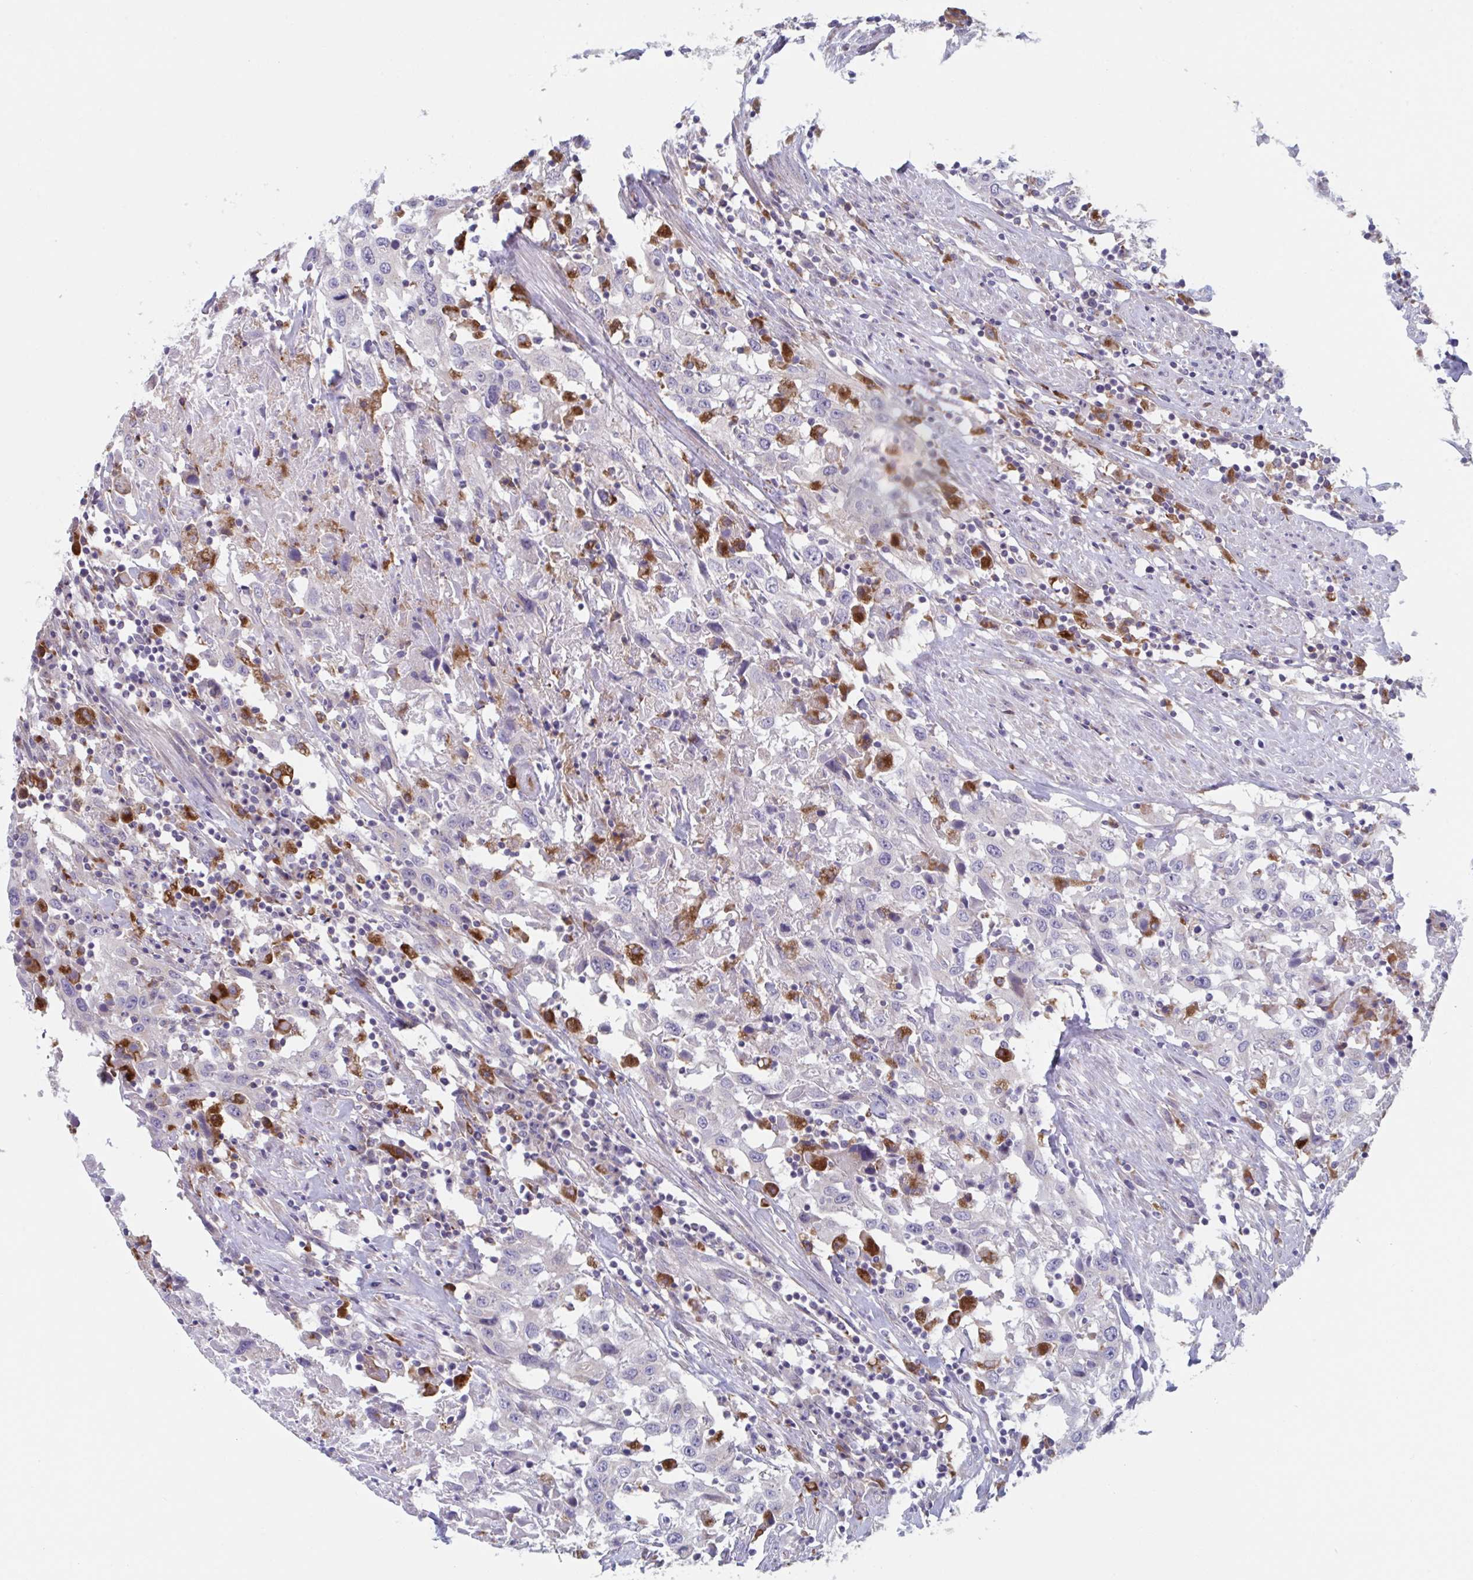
{"staining": {"intensity": "negative", "quantity": "none", "location": "none"}, "tissue": "urothelial cancer", "cell_type": "Tumor cells", "image_type": "cancer", "snomed": [{"axis": "morphology", "description": "Urothelial carcinoma, High grade"}, {"axis": "topography", "description": "Urinary bladder"}], "caption": "Immunohistochemical staining of urothelial cancer demonstrates no significant expression in tumor cells. (DAB (3,3'-diaminobenzidine) immunohistochemistry, high magnification).", "gene": "NIPSNAP1", "patient": {"sex": "male", "age": 61}}